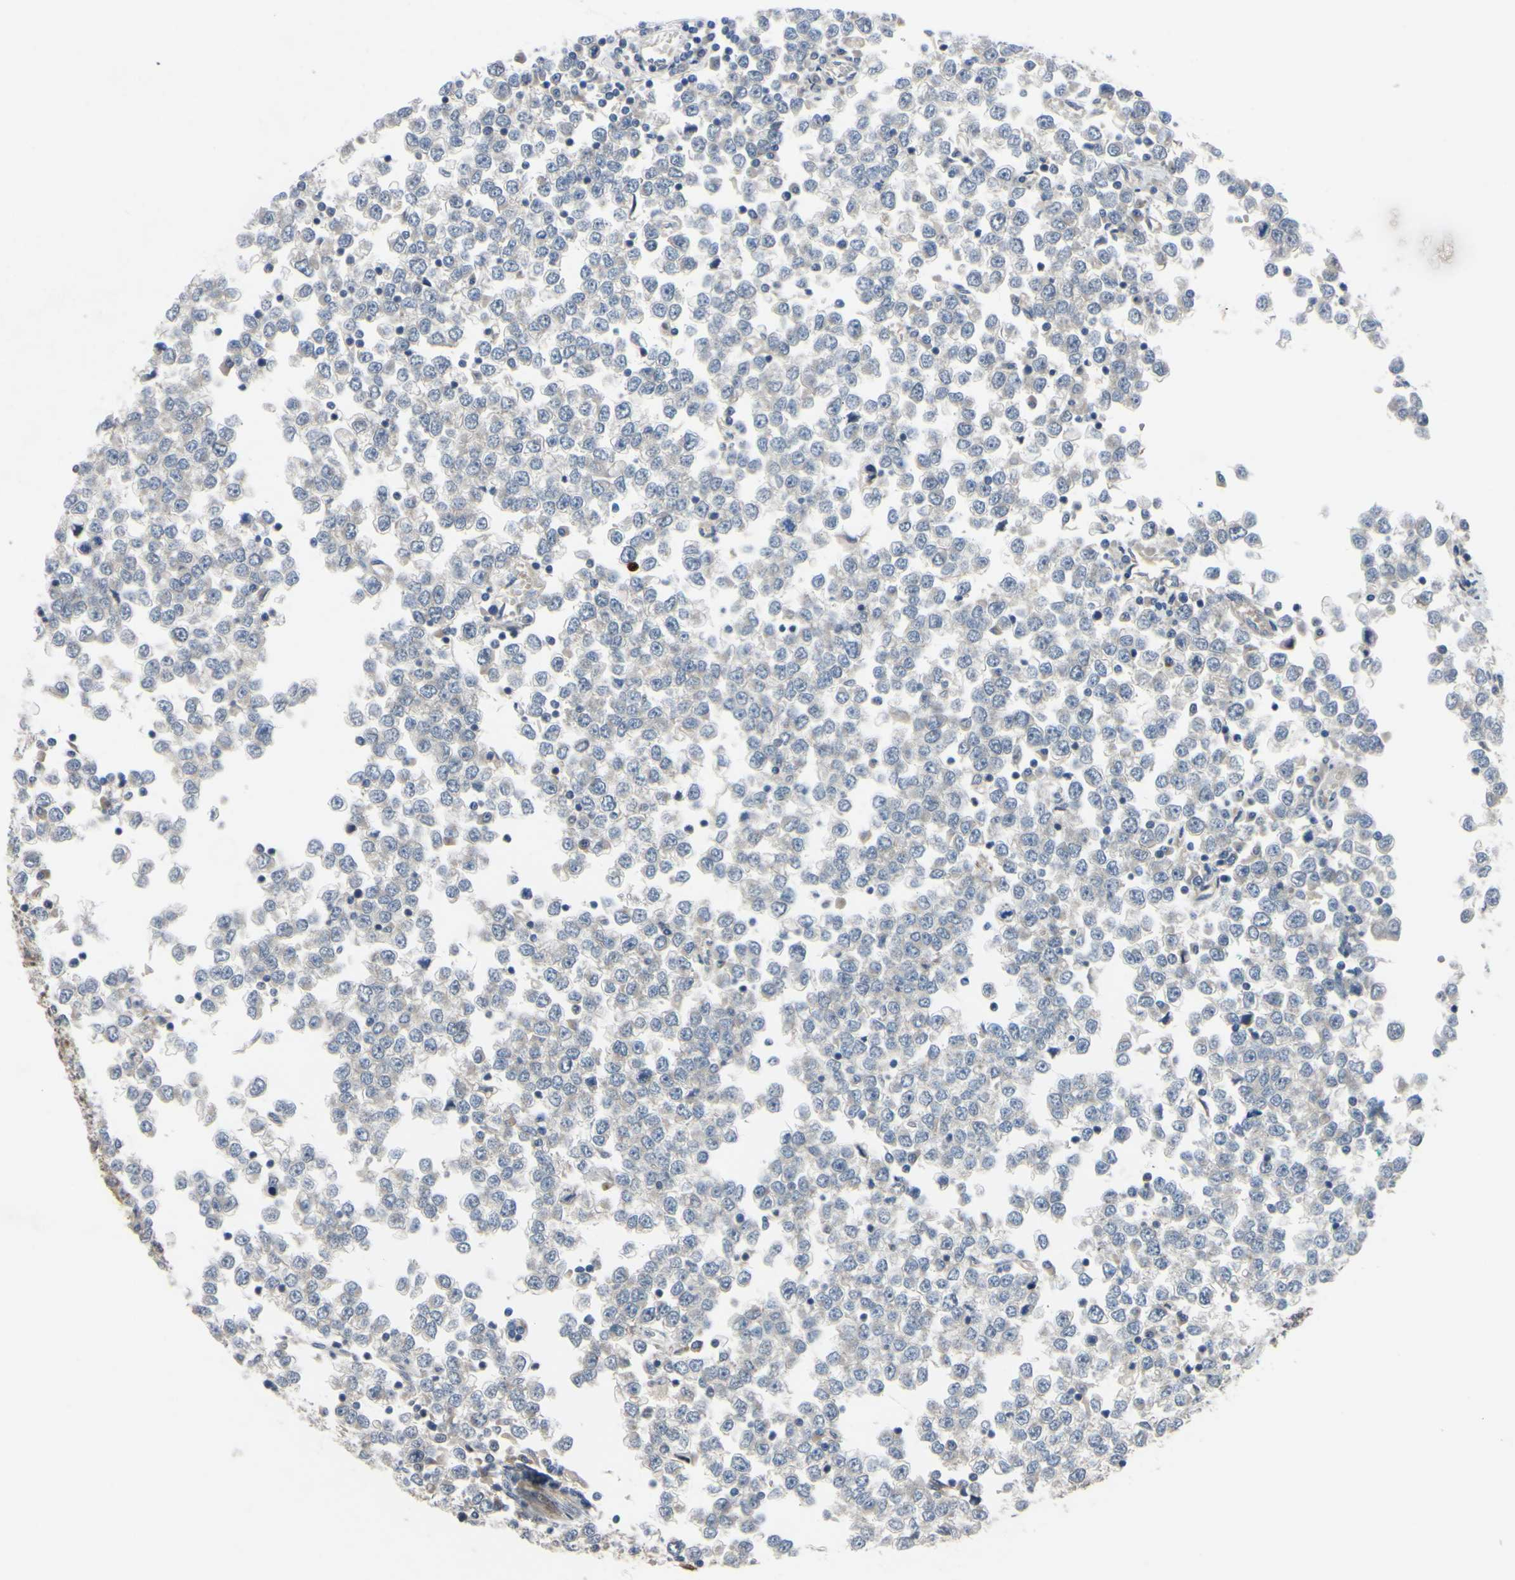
{"staining": {"intensity": "moderate", "quantity": "<25%", "location": "cytoplasmic/membranous,nuclear"}, "tissue": "testis cancer", "cell_type": "Tumor cells", "image_type": "cancer", "snomed": [{"axis": "morphology", "description": "Seminoma, NOS"}, {"axis": "topography", "description": "Testis"}], "caption": "Protein expression analysis of human testis seminoma reveals moderate cytoplasmic/membranous and nuclear expression in approximately <25% of tumor cells.", "gene": "COMMD9", "patient": {"sex": "male", "age": 65}}